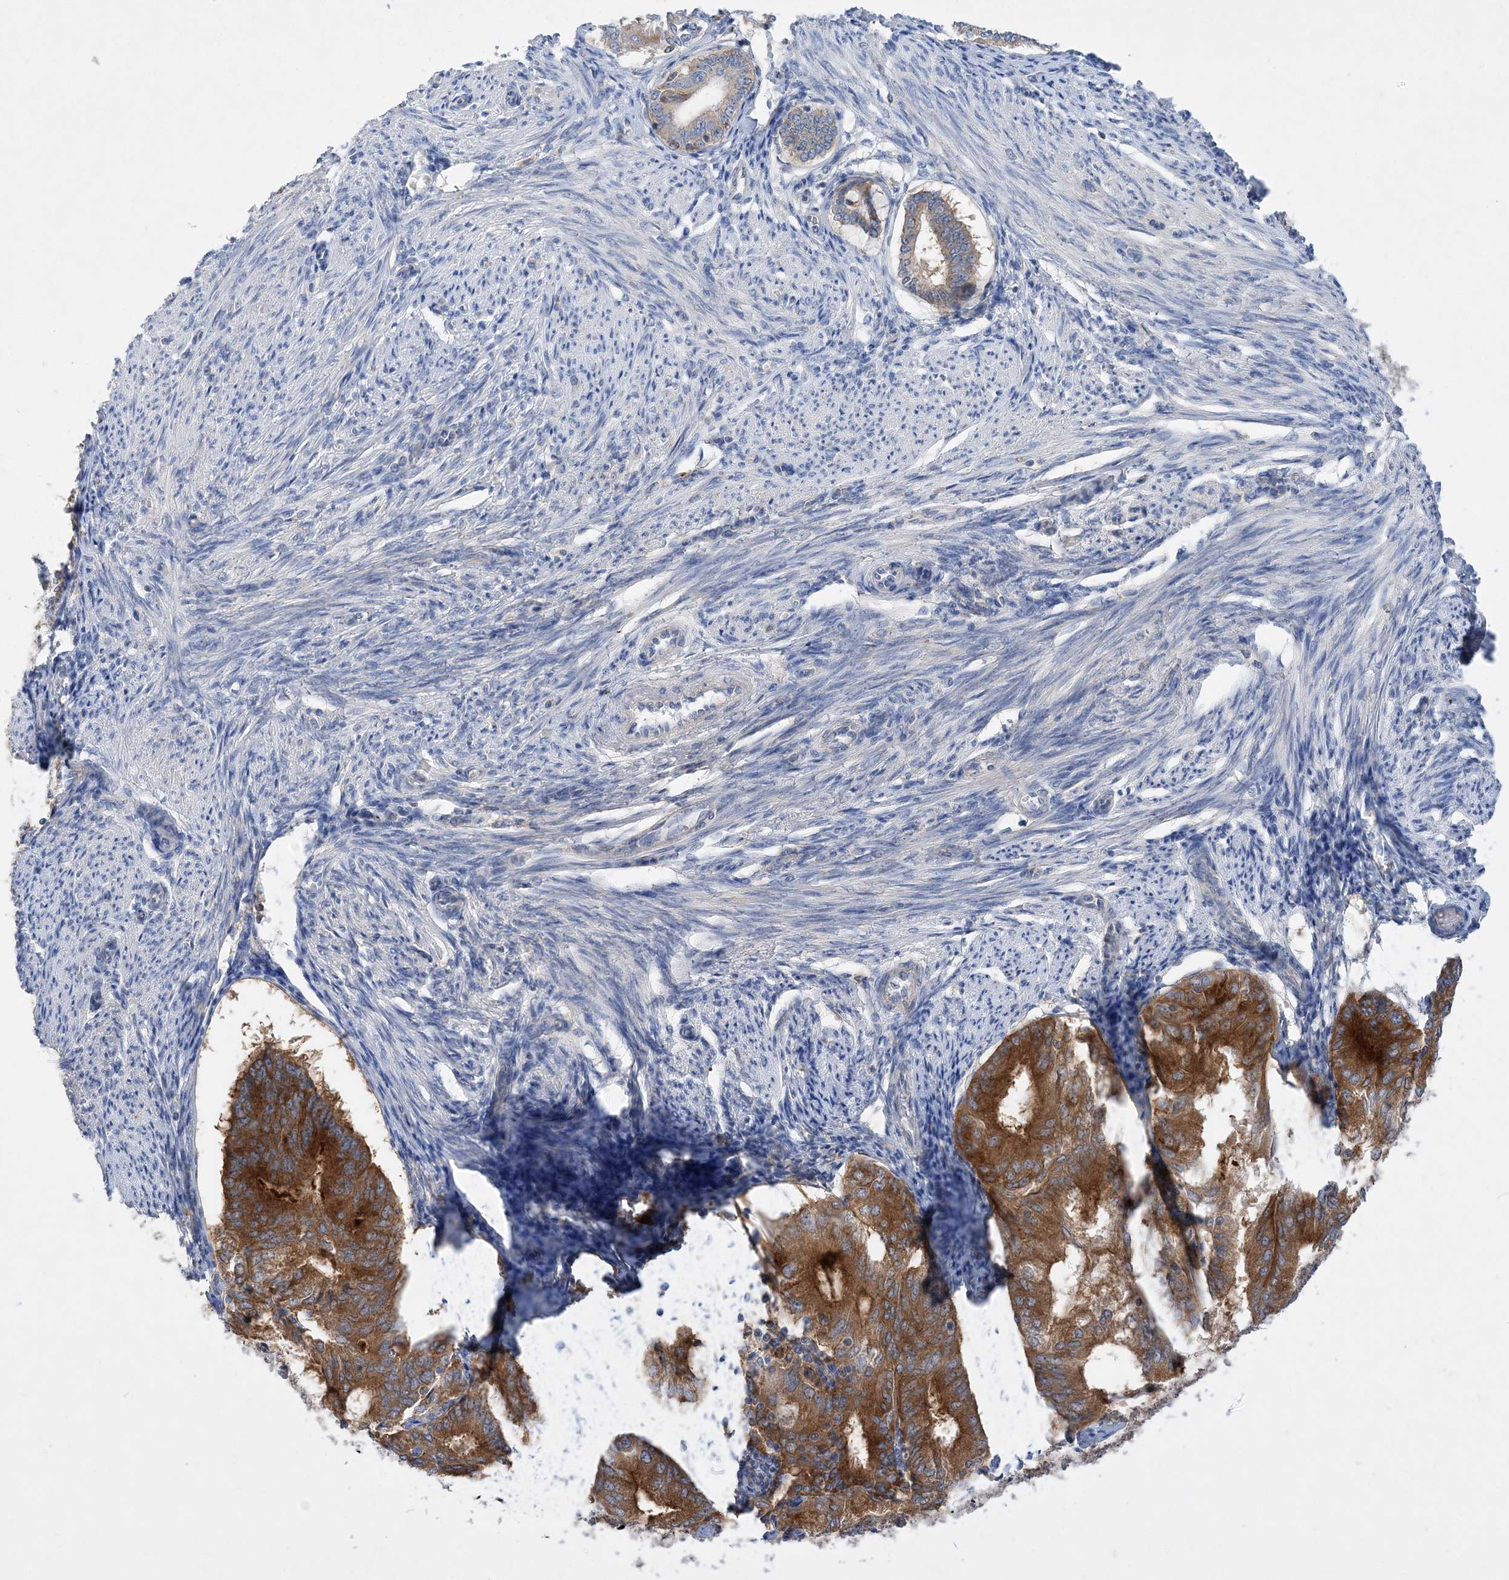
{"staining": {"intensity": "strong", "quantity": ">75%", "location": "cytoplasmic/membranous"}, "tissue": "endometrial cancer", "cell_type": "Tumor cells", "image_type": "cancer", "snomed": [{"axis": "morphology", "description": "Adenocarcinoma, NOS"}, {"axis": "topography", "description": "Endometrium"}], "caption": "A micrograph of adenocarcinoma (endometrial) stained for a protein displays strong cytoplasmic/membranous brown staining in tumor cells.", "gene": "GRINA", "patient": {"sex": "female", "age": 81}}